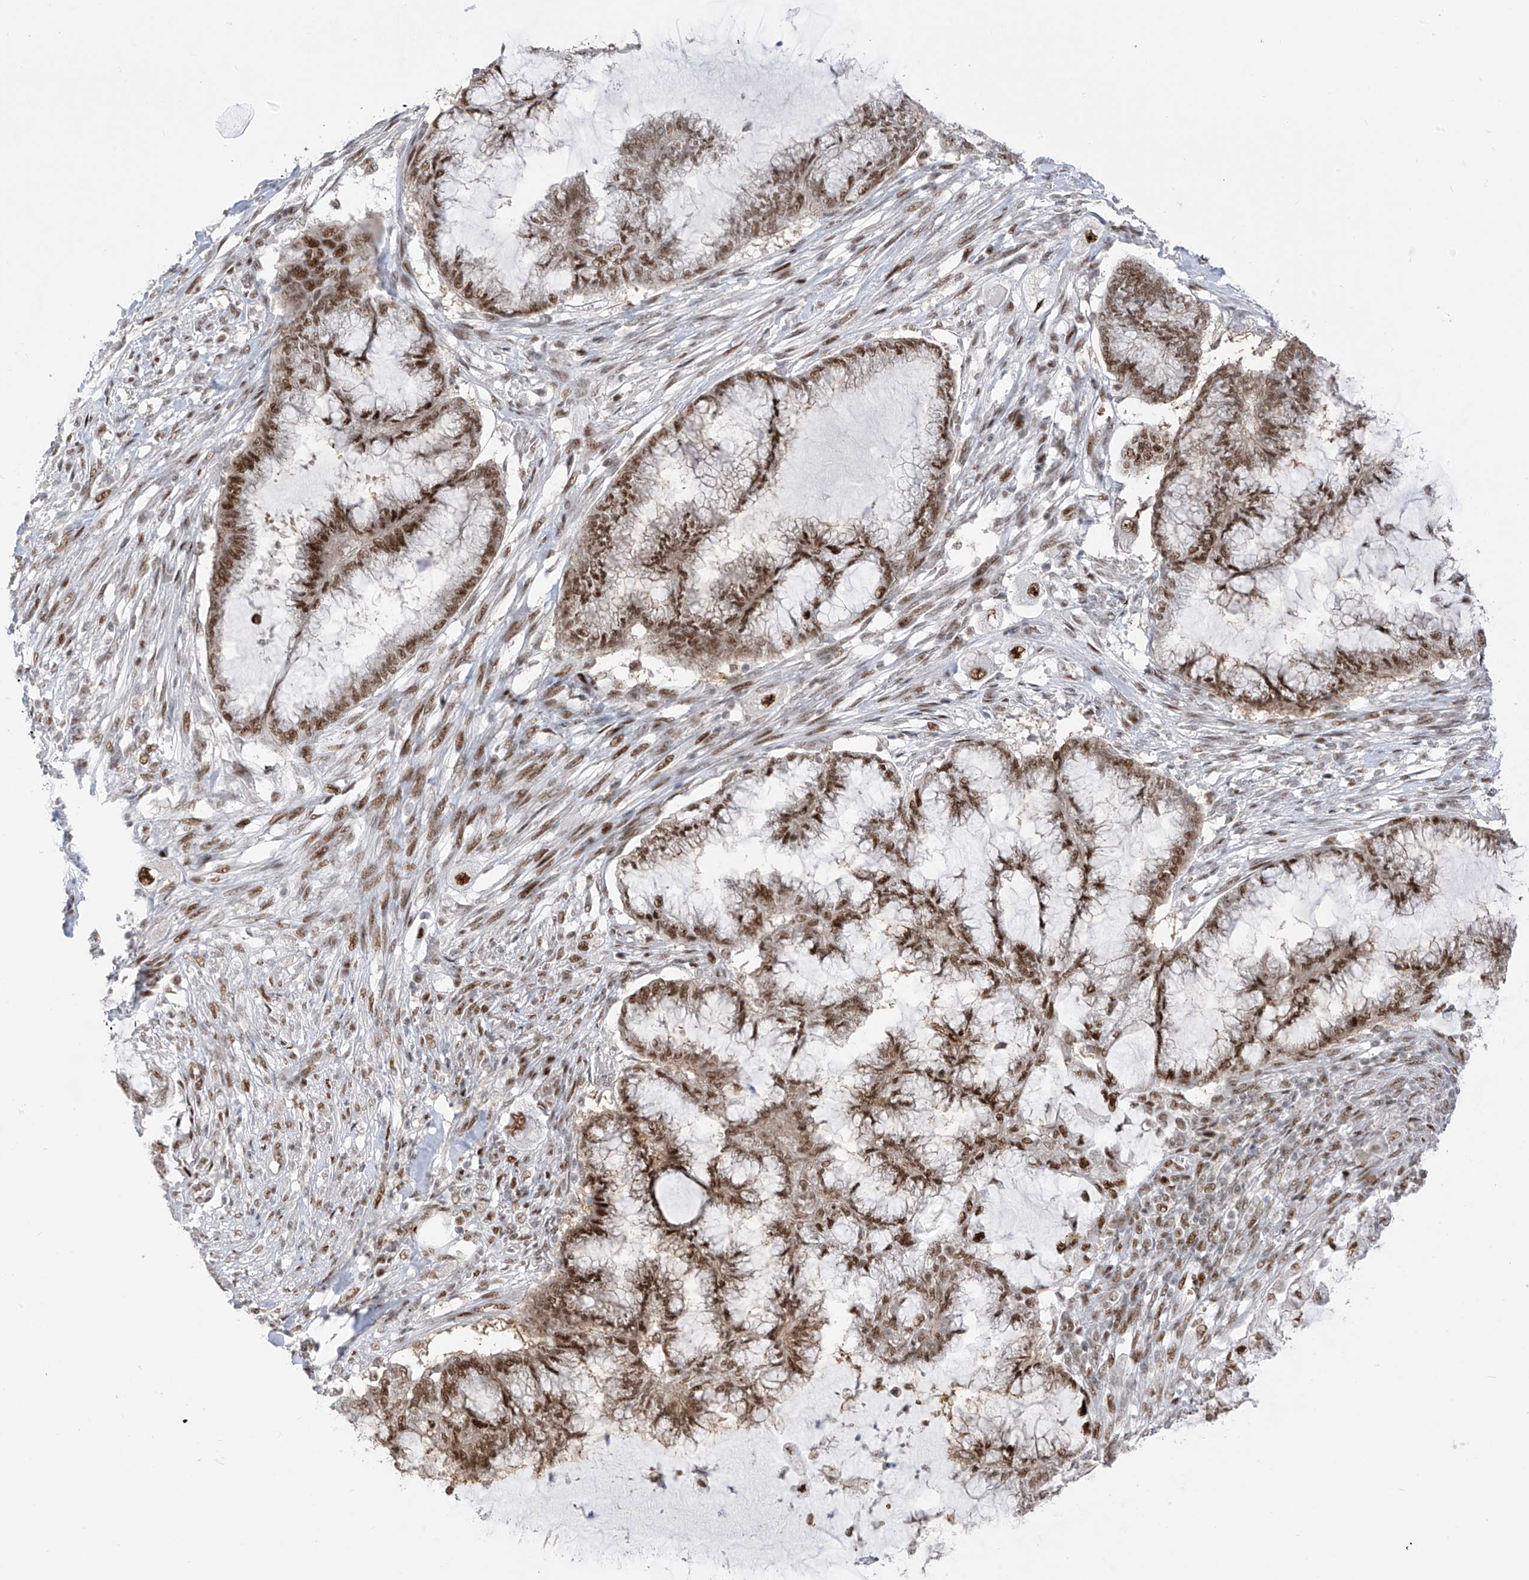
{"staining": {"intensity": "moderate", "quantity": ">75%", "location": "nuclear"}, "tissue": "endometrial cancer", "cell_type": "Tumor cells", "image_type": "cancer", "snomed": [{"axis": "morphology", "description": "Adenocarcinoma, NOS"}, {"axis": "topography", "description": "Endometrium"}], "caption": "Human endometrial adenocarcinoma stained with a brown dye demonstrates moderate nuclear positive positivity in approximately >75% of tumor cells.", "gene": "ZCWPW2", "patient": {"sex": "female", "age": 86}}